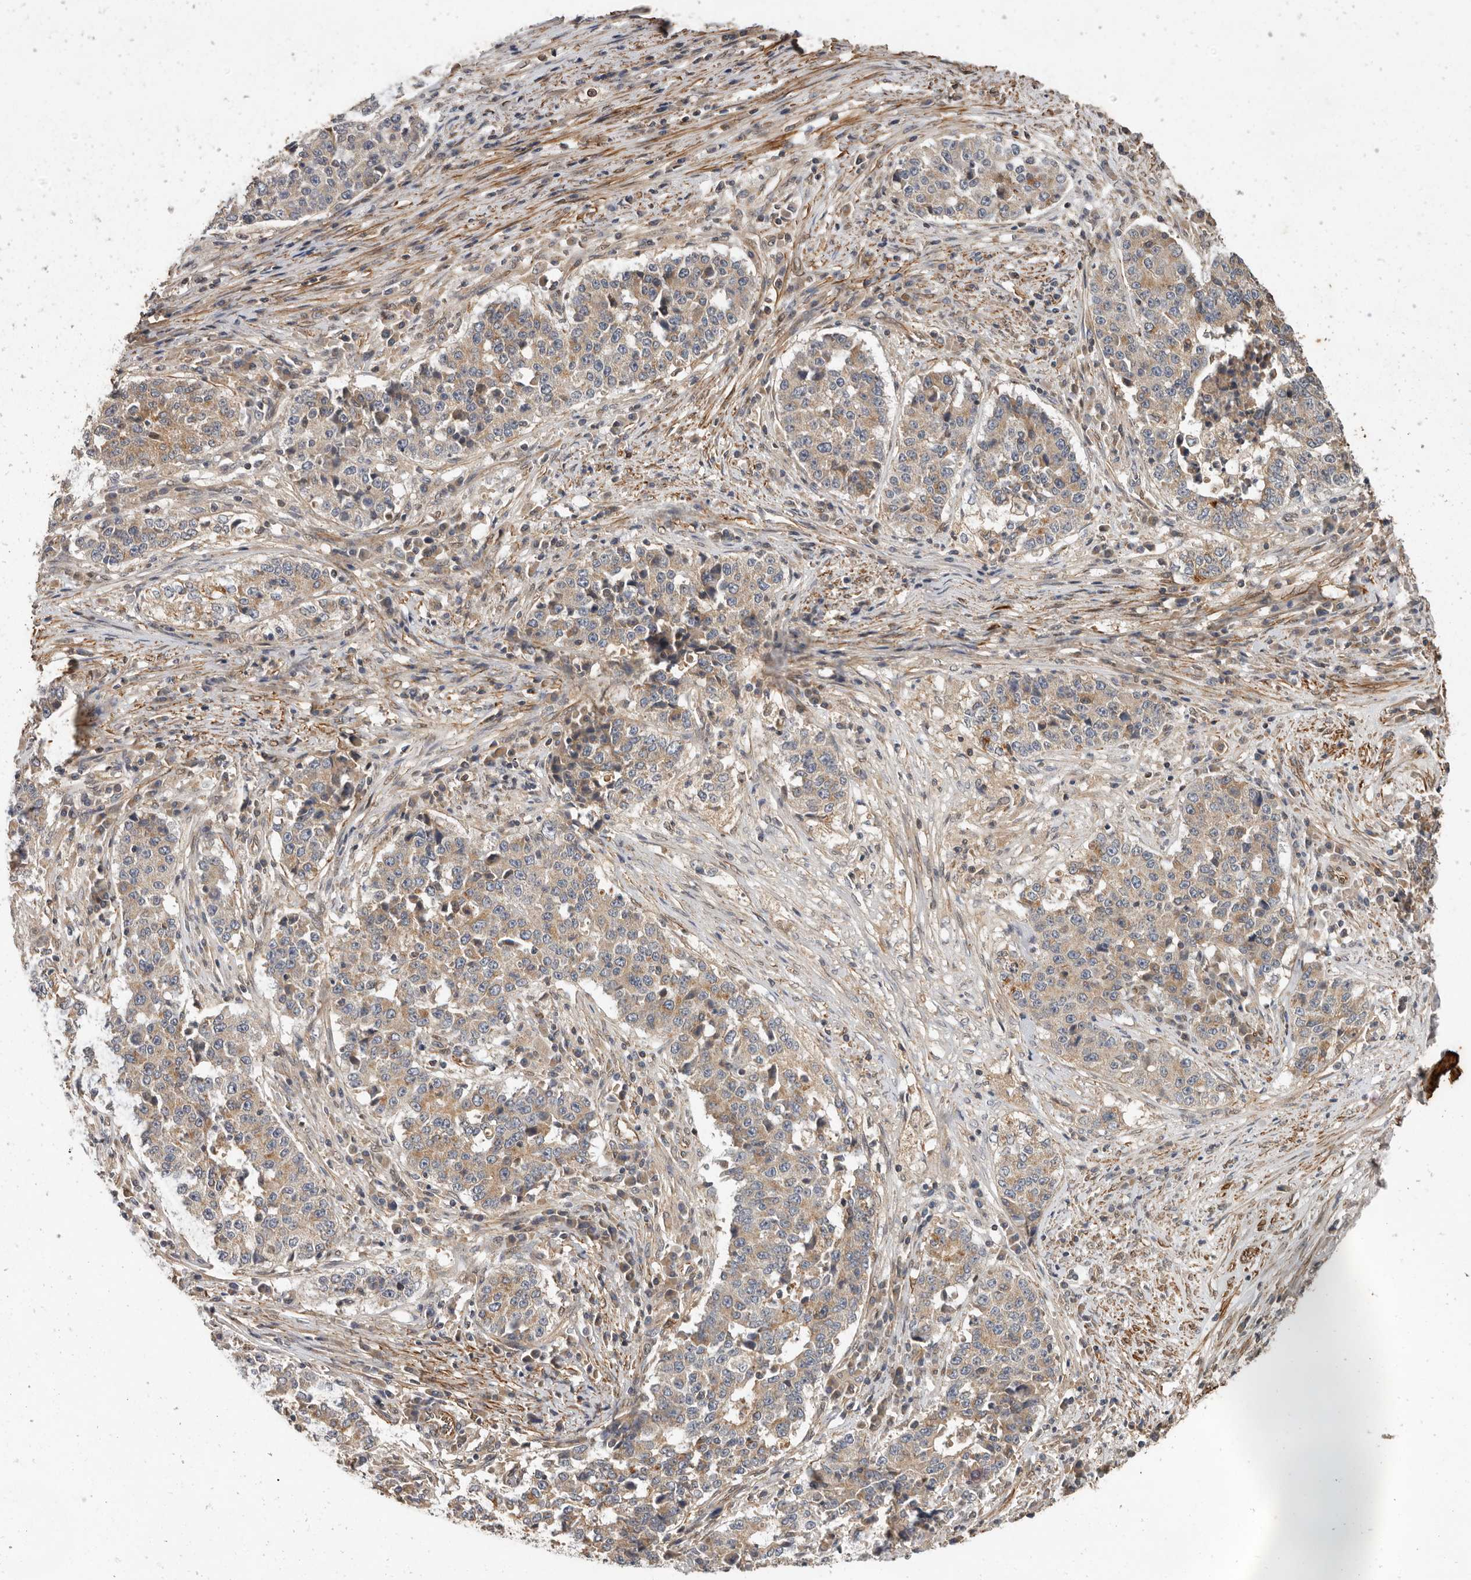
{"staining": {"intensity": "weak", "quantity": ">75%", "location": "cytoplasmic/membranous"}, "tissue": "stomach cancer", "cell_type": "Tumor cells", "image_type": "cancer", "snomed": [{"axis": "morphology", "description": "Adenocarcinoma, NOS"}, {"axis": "topography", "description": "Stomach"}], "caption": "A photomicrograph of adenocarcinoma (stomach) stained for a protein exhibits weak cytoplasmic/membranous brown staining in tumor cells. The staining was performed using DAB (3,3'-diaminobenzidine) to visualize the protein expression in brown, while the nuclei were stained in blue with hematoxylin (Magnification: 20x).", "gene": "RNF157", "patient": {"sex": "male", "age": 59}}